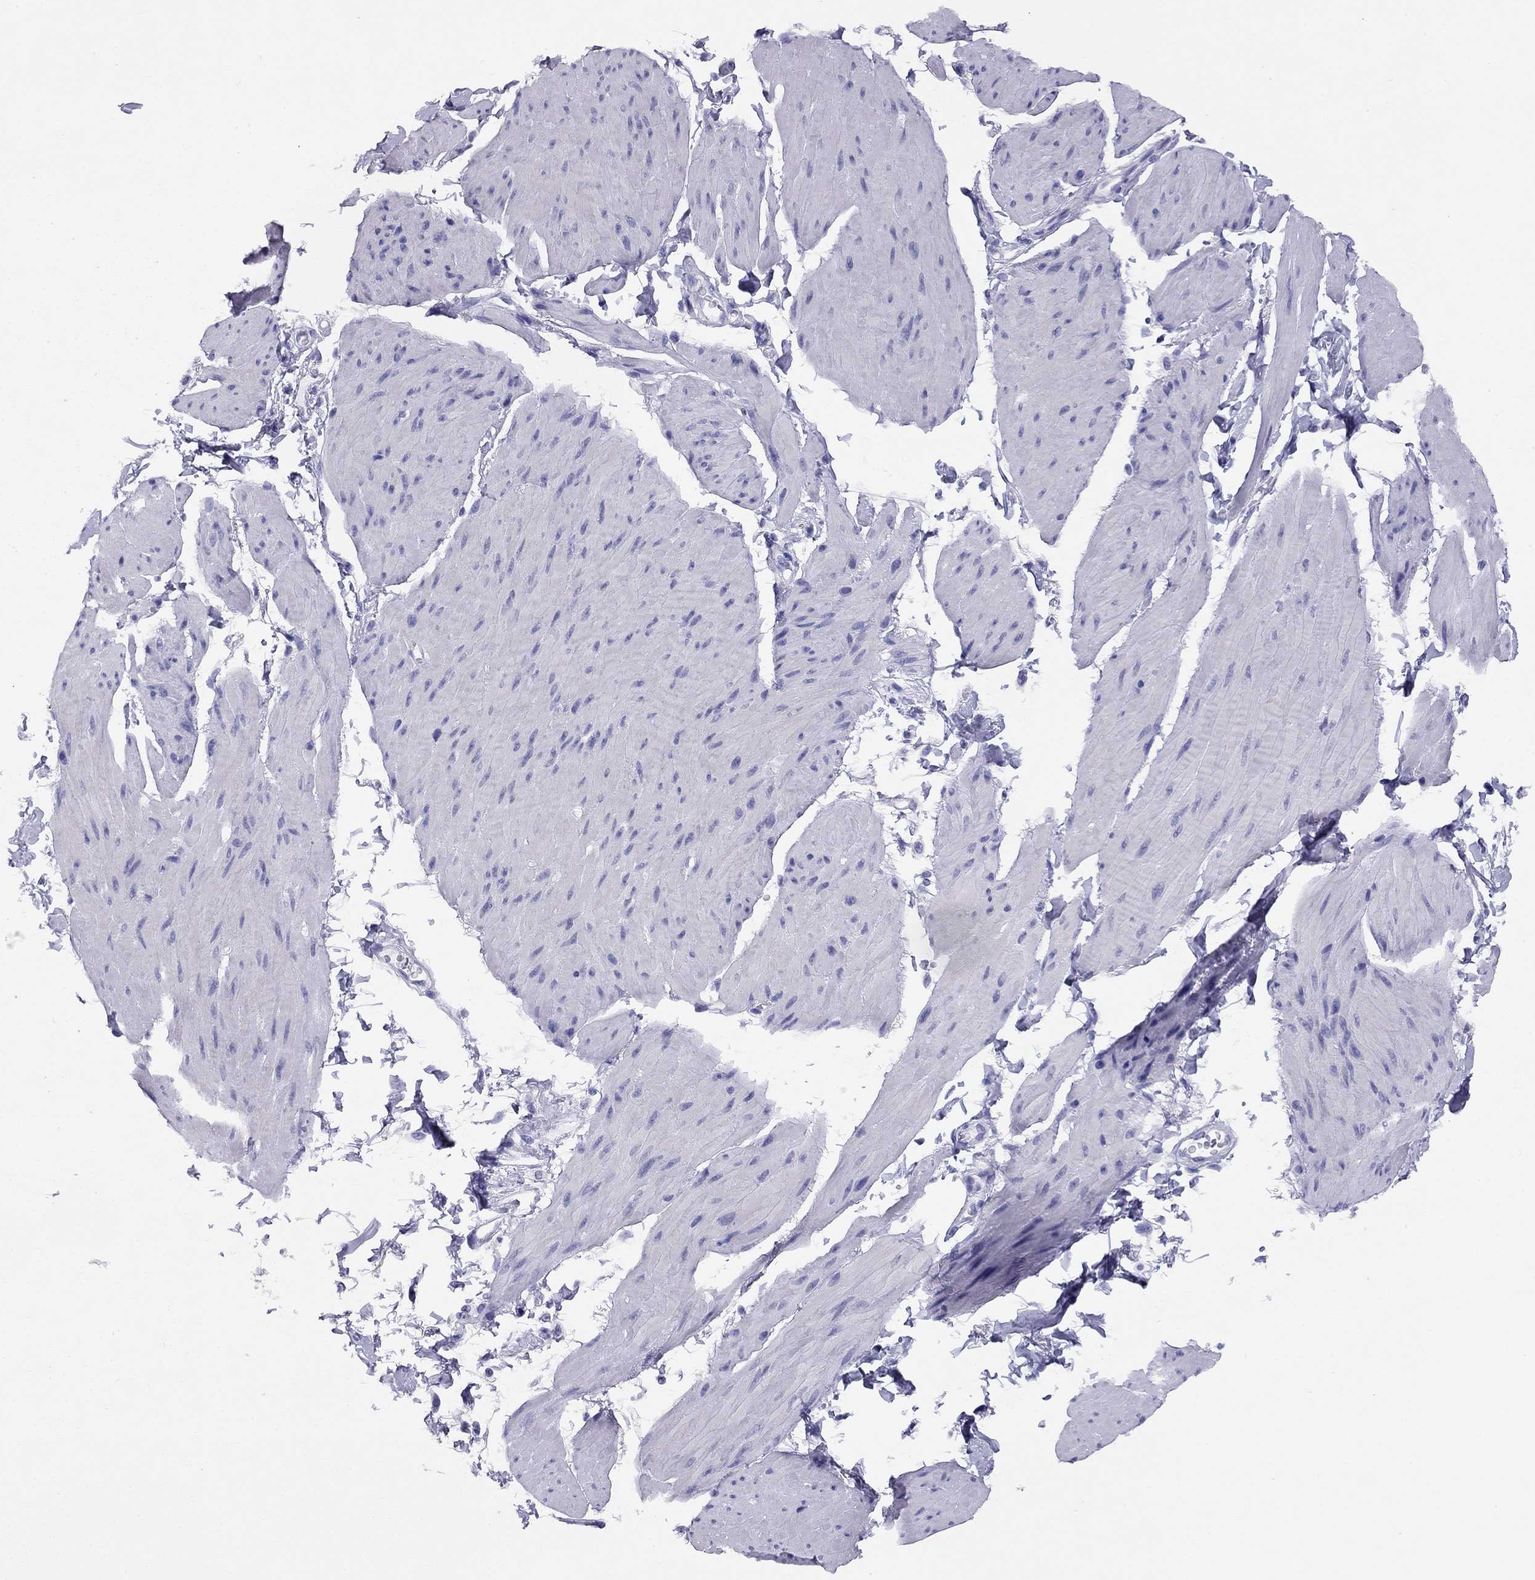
{"staining": {"intensity": "negative", "quantity": "none", "location": "none"}, "tissue": "smooth muscle", "cell_type": "Smooth muscle cells", "image_type": "normal", "snomed": [{"axis": "morphology", "description": "Normal tissue, NOS"}, {"axis": "topography", "description": "Adipose tissue"}, {"axis": "topography", "description": "Smooth muscle"}, {"axis": "topography", "description": "Peripheral nerve tissue"}], "caption": "The histopathology image demonstrates no significant positivity in smooth muscle cells of smooth muscle. The staining is performed using DAB (3,3'-diaminobenzidine) brown chromogen with nuclei counter-stained in using hematoxylin.", "gene": "LRIT2", "patient": {"sex": "male", "age": 83}}